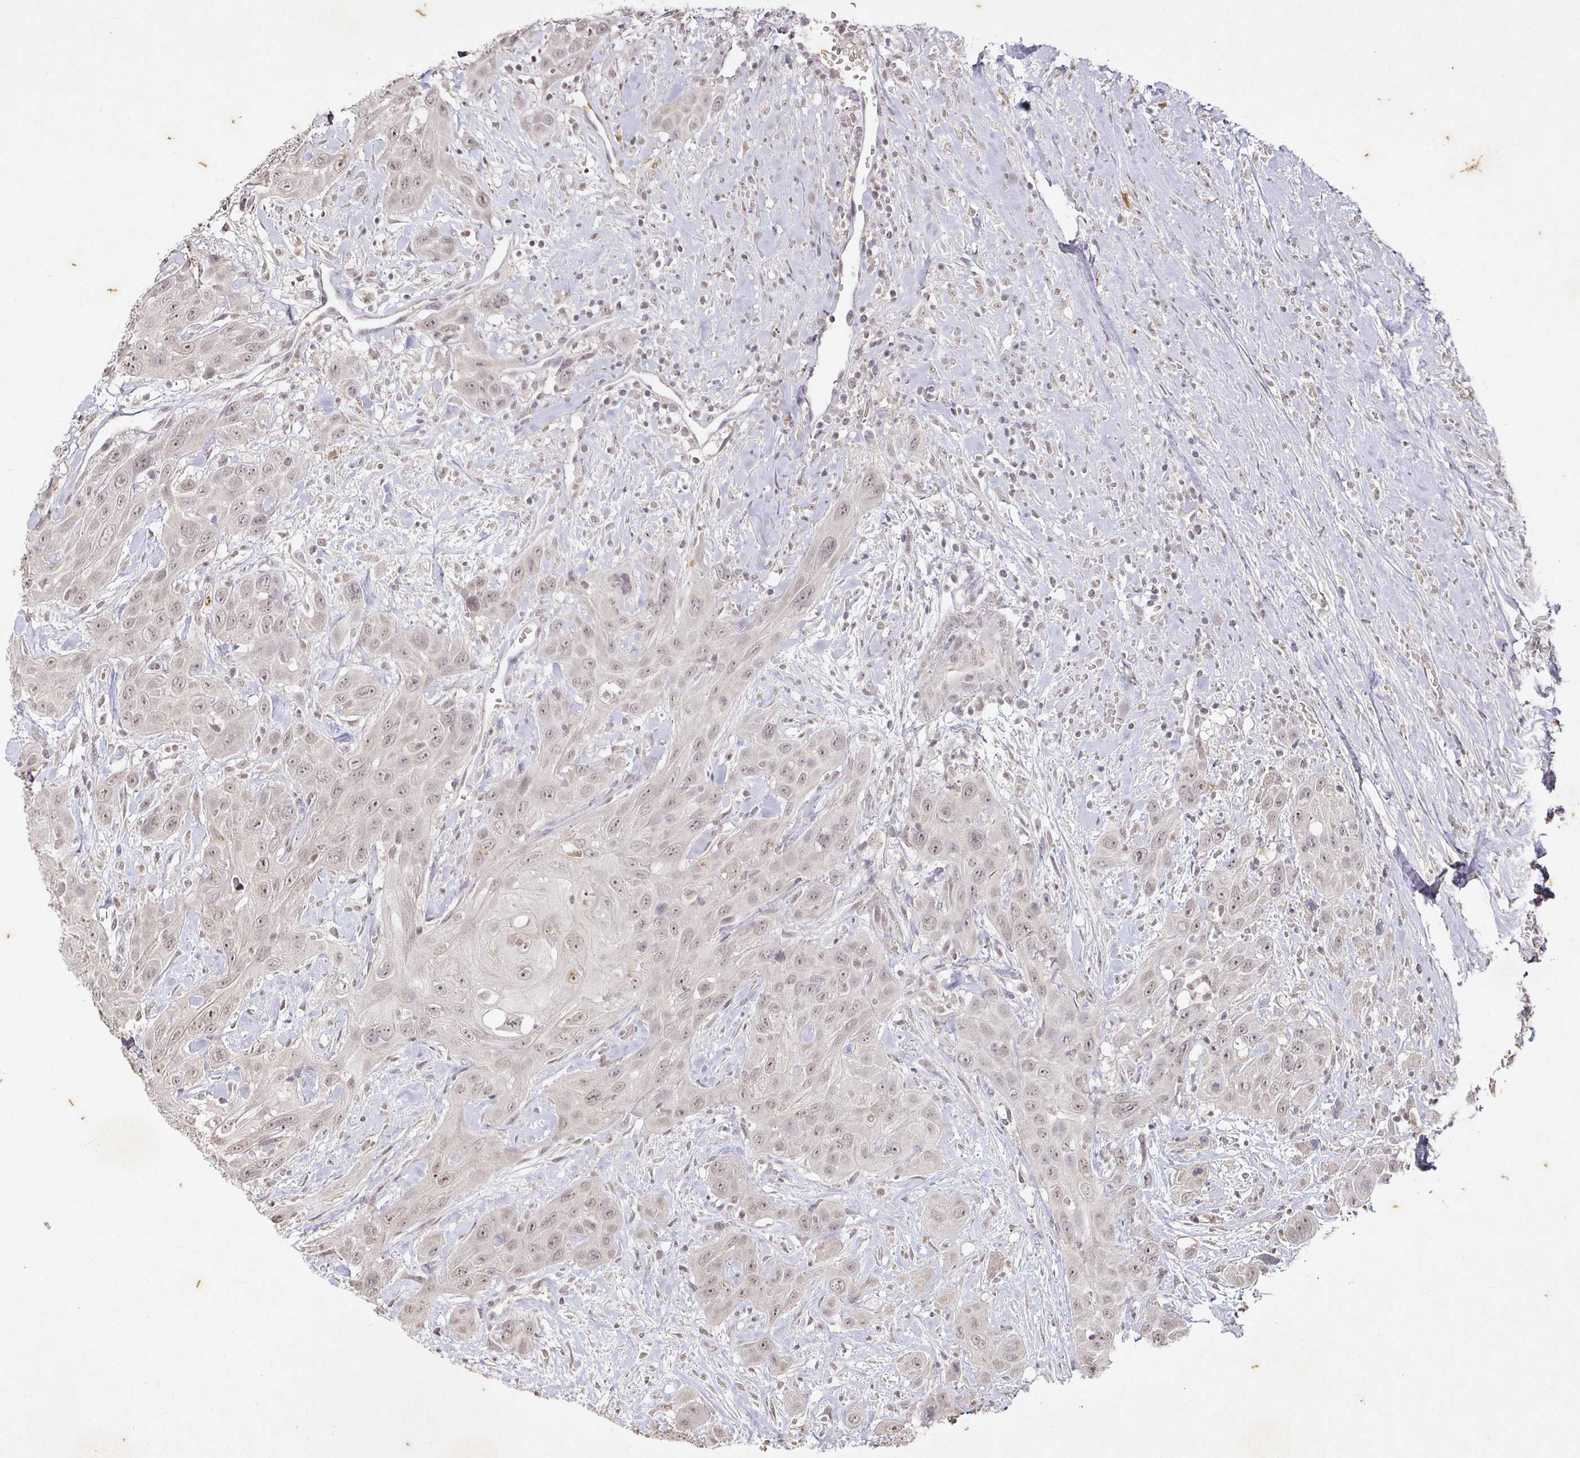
{"staining": {"intensity": "weak", "quantity": "25%-75%", "location": "nuclear"}, "tissue": "head and neck cancer", "cell_type": "Tumor cells", "image_type": "cancer", "snomed": [{"axis": "morphology", "description": "Squamous cell carcinoma, NOS"}, {"axis": "topography", "description": "Head-Neck"}], "caption": "A photomicrograph showing weak nuclear expression in about 25%-75% of tumor cells in squamous cell carcinoma (head and neck), as visualized by brown immunohistochemical staining.", "gene": "CAPN5", "patient": {"sex": "male", "age": 81}}